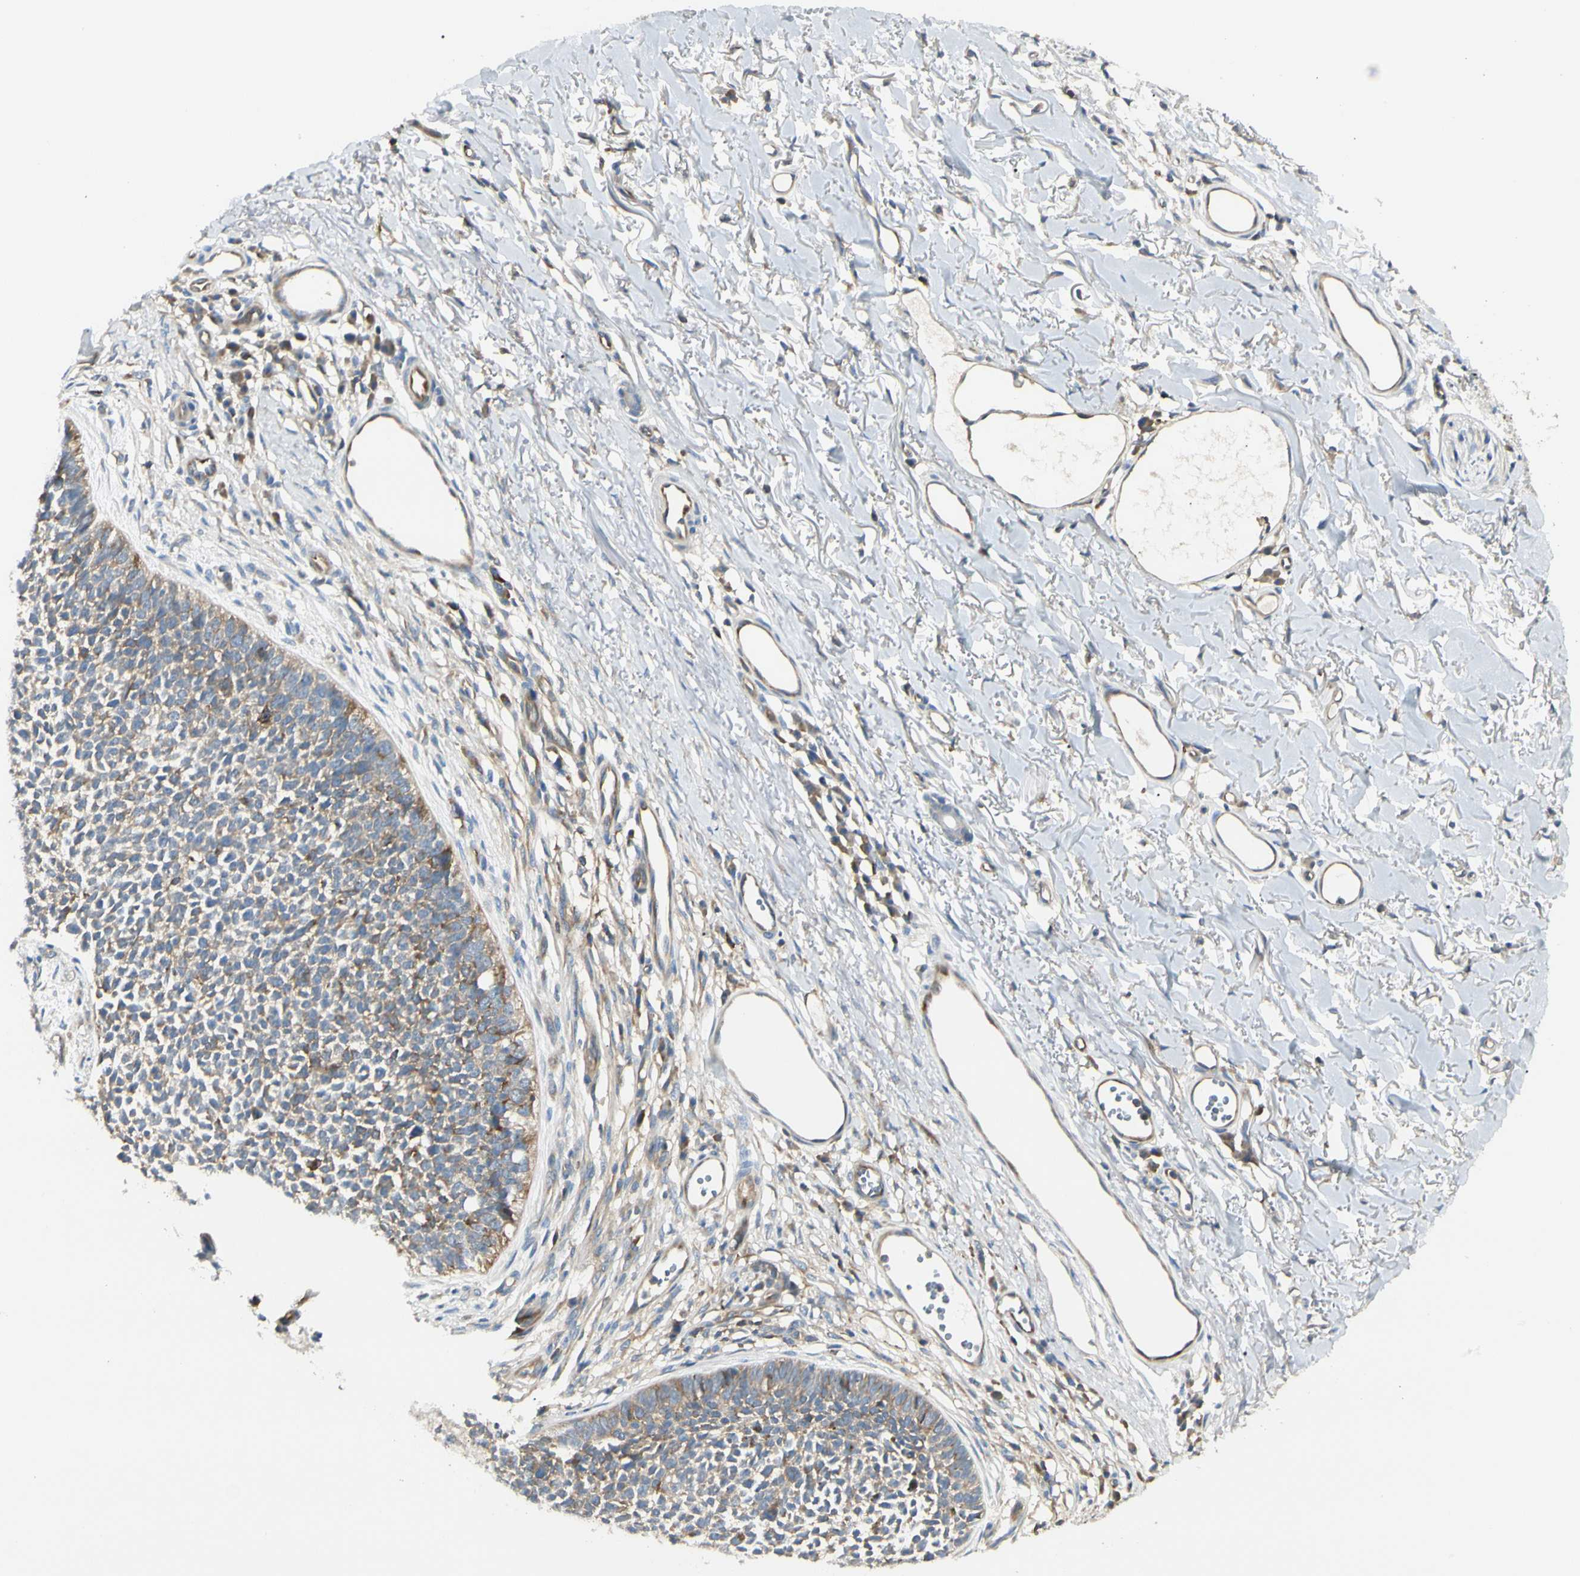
{"staining": {"intensity": "moderate", "quantity": ">75%", "location": "cytoplasmic/membranous"}, "tissue": "skin cancer", "cell_type": "Tumor cells", "image_type": "cancer", "snomed": [{"axis": "morphology", "description": "Basal cell carcinoma"}, {"axis": "topography", "description": "Skin"}], "caption": "Immunohistochemical staining of skin cancer shows medium levels of moderate cytoplasmic/membranous staining in about >75% of tumor cells. The staining is performed using DAB brown chromogen to label protein expression. The nuclei are counter-stained blue using hematoxylin.", "gene": "NFKB2", "patient": {"sex": "female", "age": 84}}